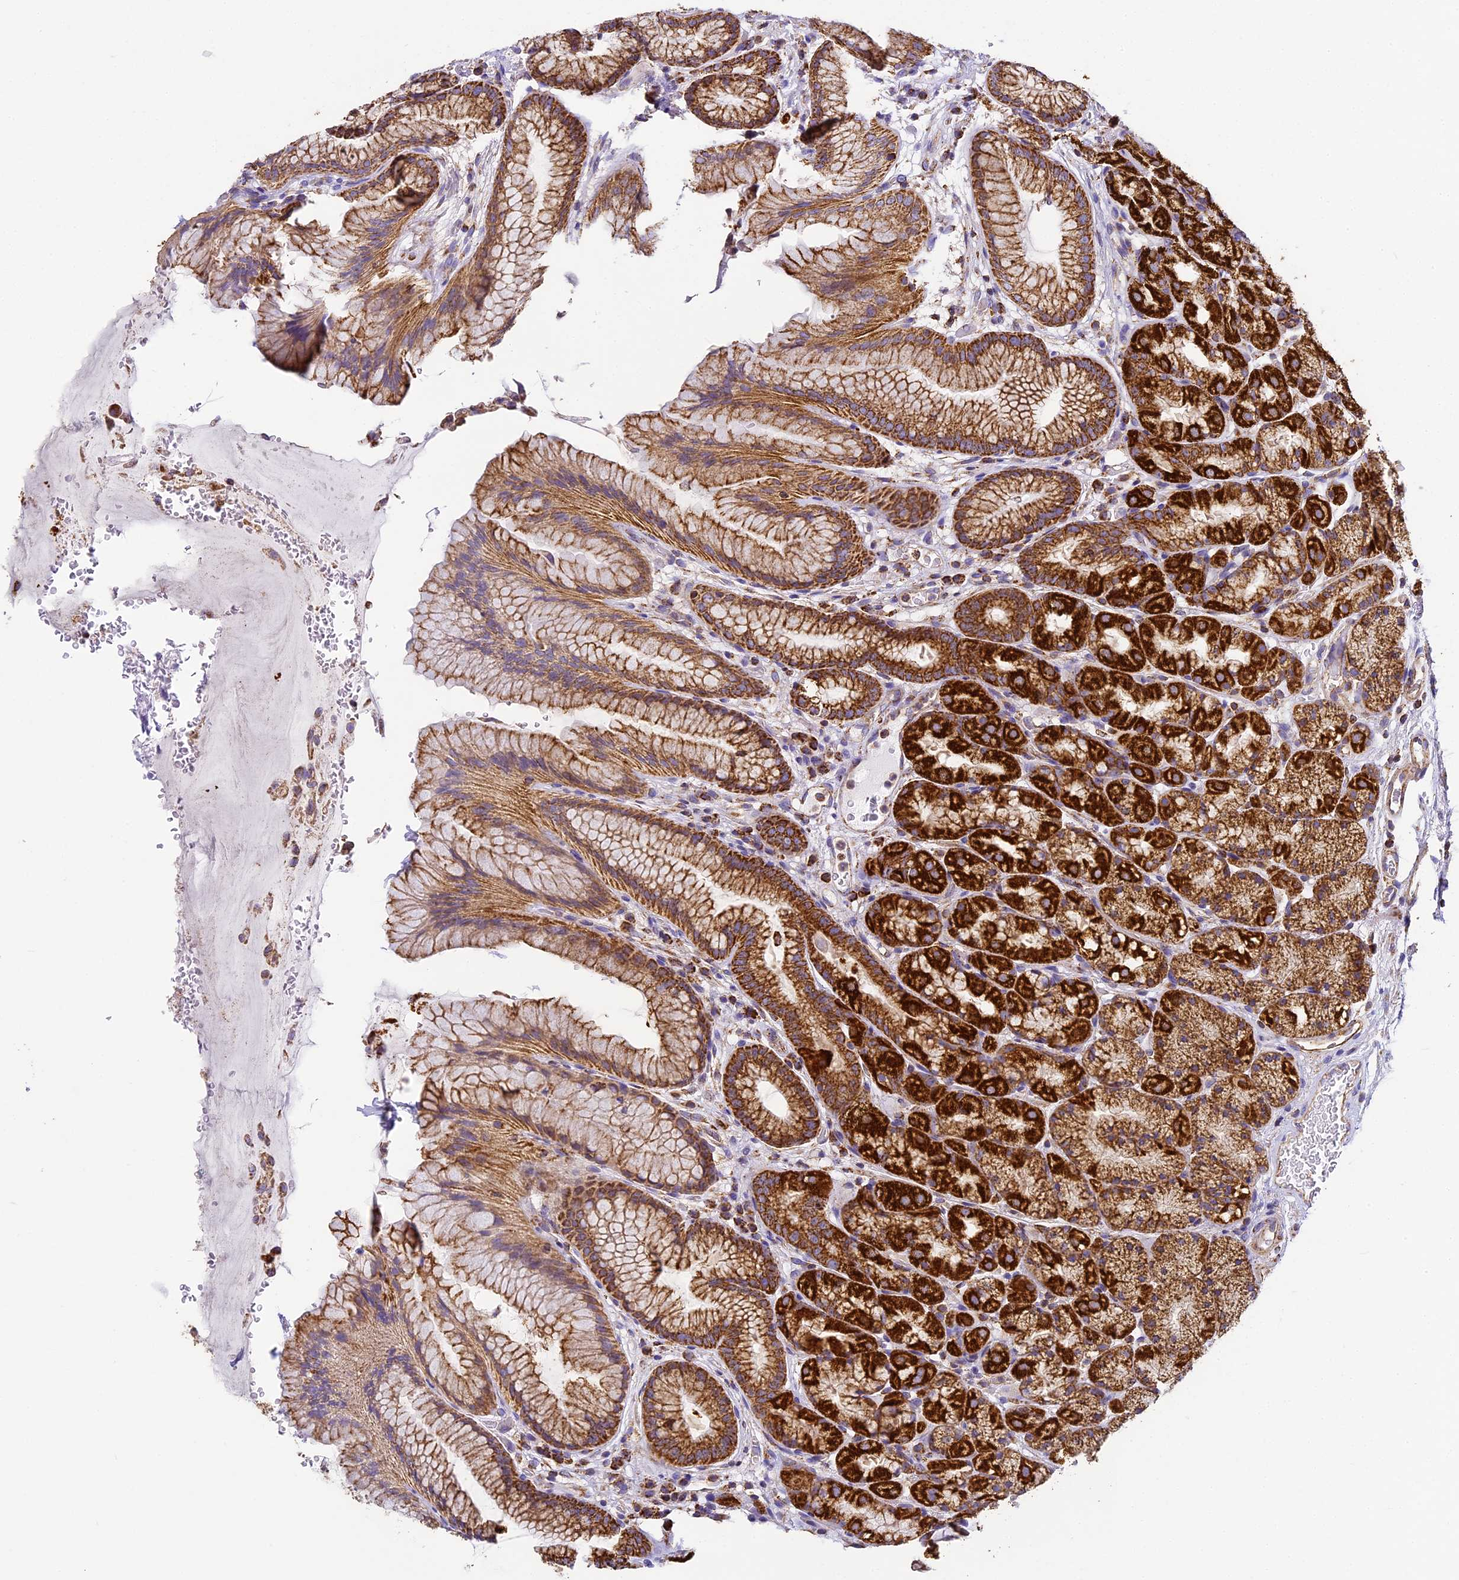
{"staining": {"intensity": "strong", "quantity": ">75%", "location": "cytoplasmic/membranous"}, "tissue": "stomach", "cell_type": "Glandular cells", "image_type": "normal", "snomed": [{"axis": "morphology", "description": "Normal tissue, NOS"}, {"axis": "topography", "description": "Stomach"}], "caption": "A brown stain labels strong cytoplasmic/membranous positivity of a protein in glandular cells of unremarkable stomach. (IHC, brightfield microscopy, high magnification).", "gene": "STK17A", "patient": {"sex": "male", "age": 63}}